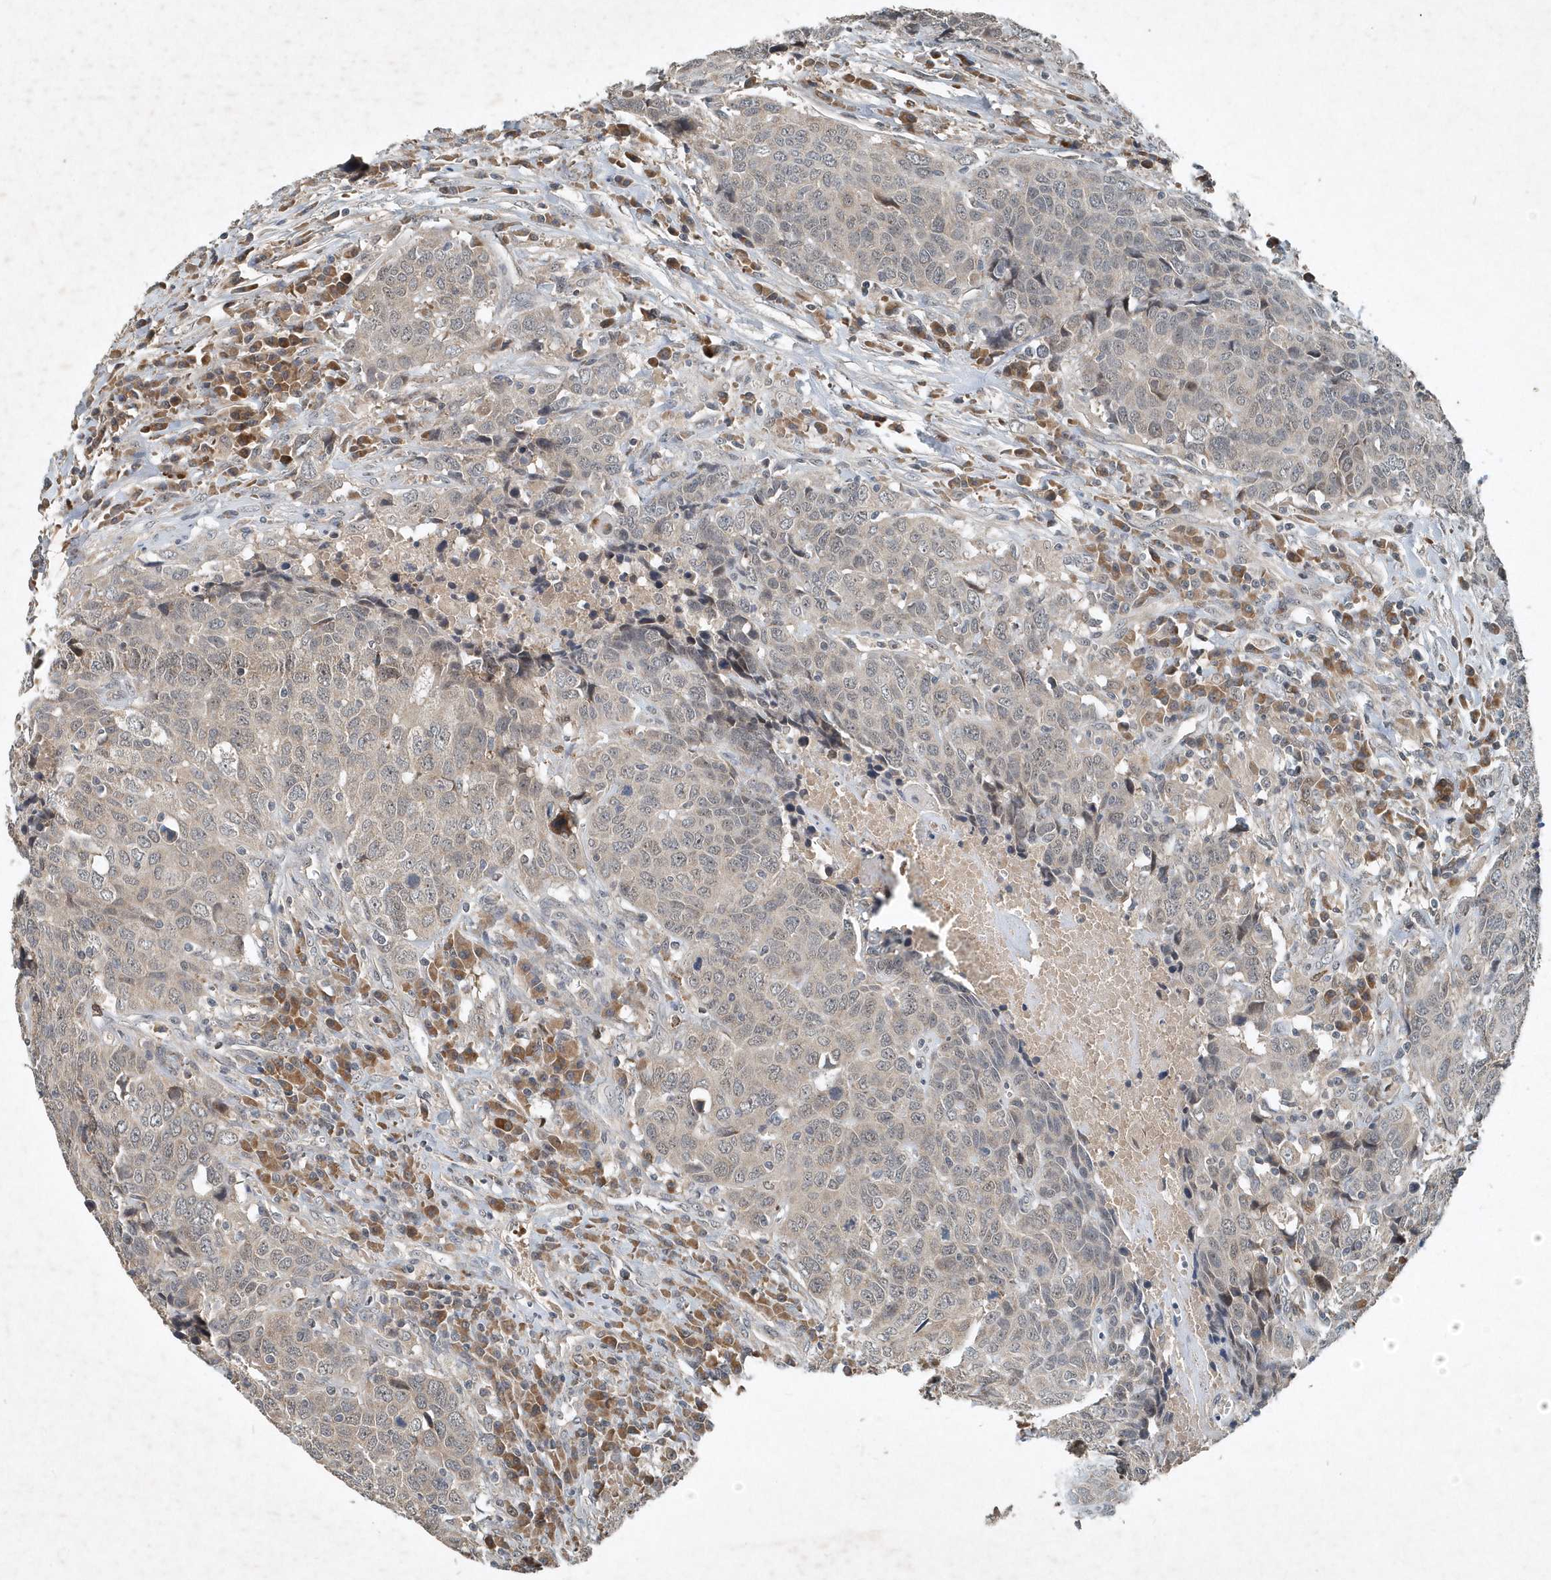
{"staining": {"intensity": "negative", "quantity": "none", "location": "none"}, "tissue": "head and neck cancer", "cell_type": "Tumor cells", "image_type": "cancer", "snomed": [{"axis": "morphology", "description": "Squamous cell carcinoma, NOS"}, {"axis": "topography", "description": "Head-Neck"}], "caption": "Photomicrograph shows no protein positivity in tumor cells of squamous cell carcinoma (head and neck) tissue. Nuclei are stained in blue.", "gene": "SCFD2", "patient": {"sex": "male", "age": 66}}